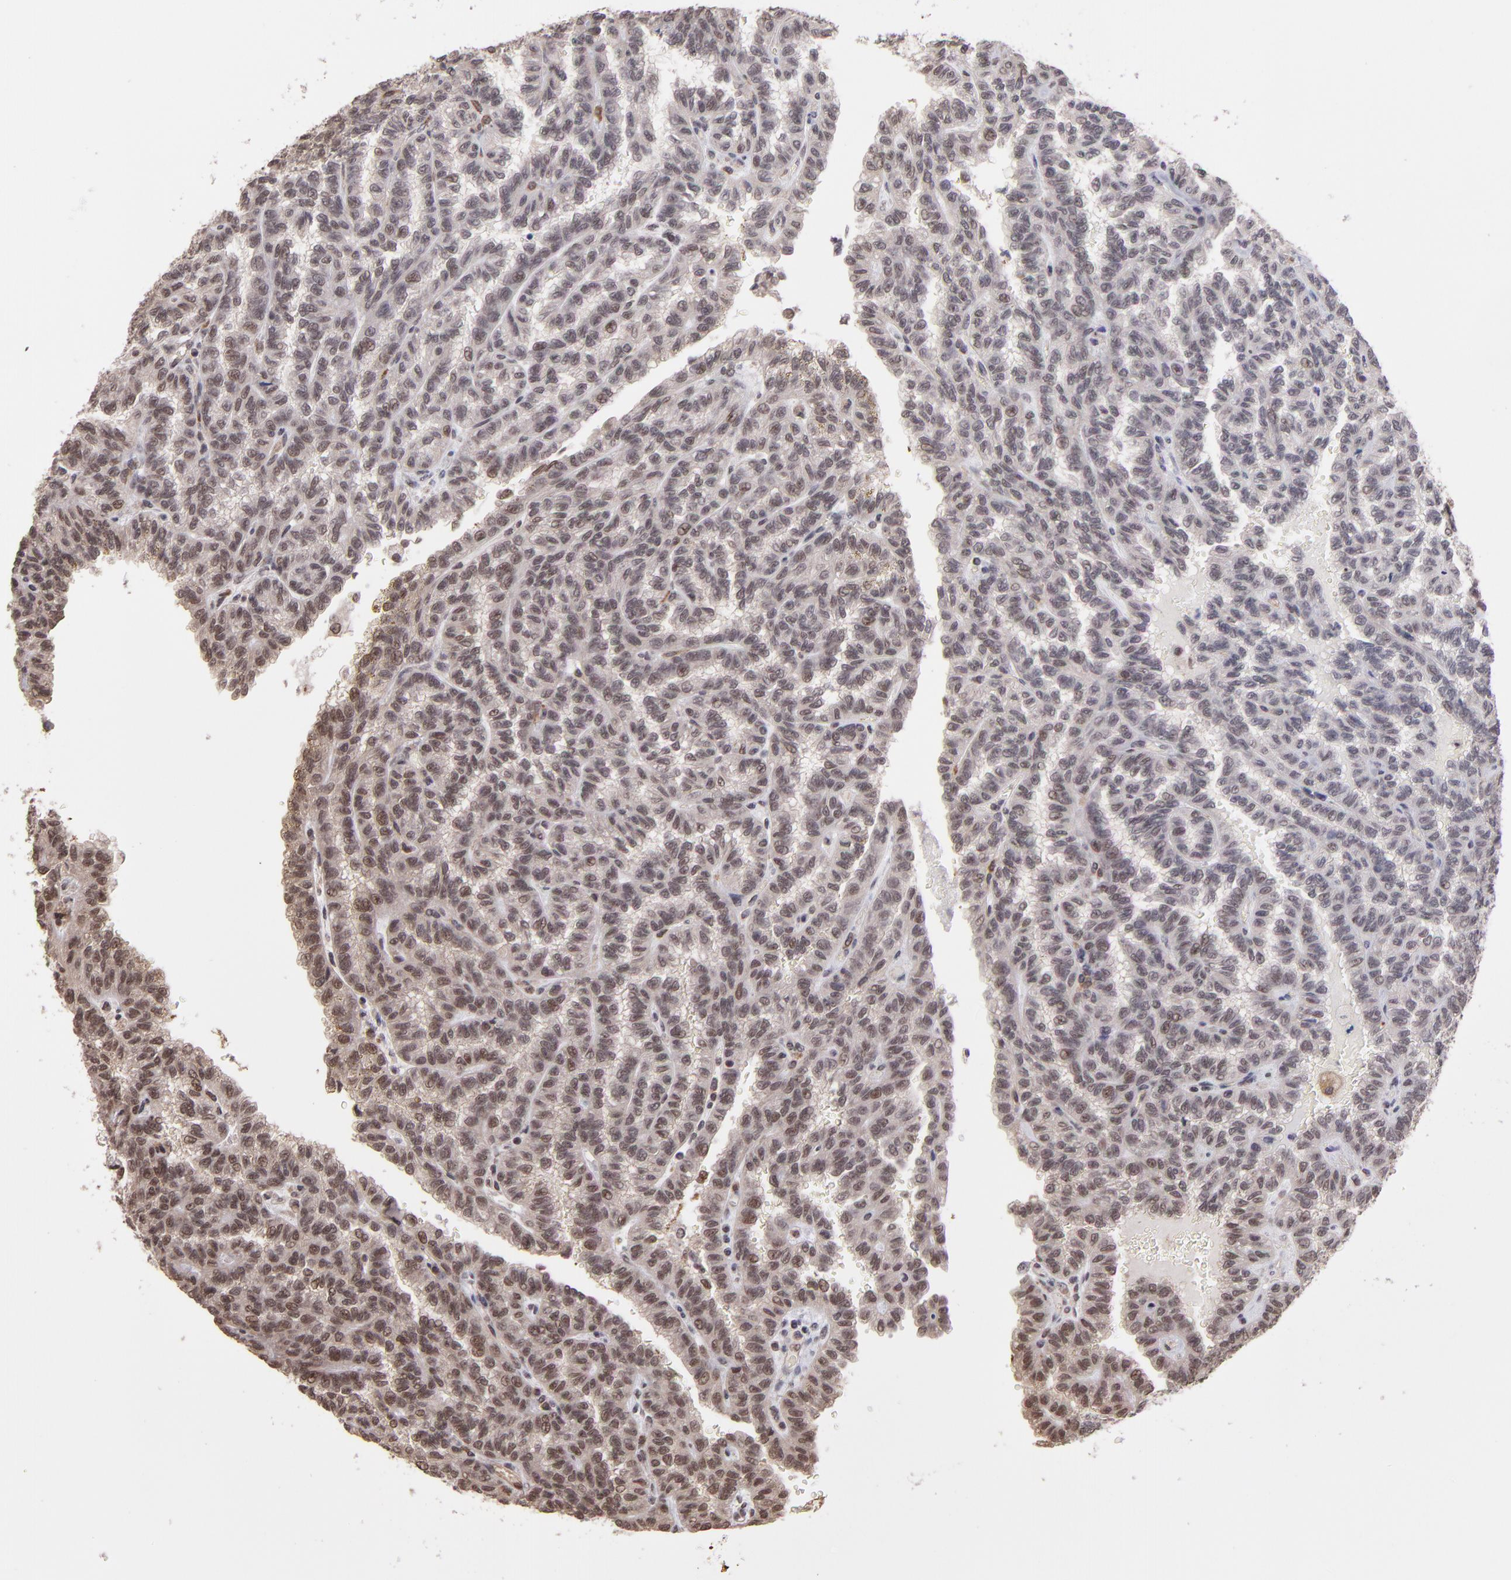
{"staining": {"intensity": "weak", "quantity": "<25%", "location": "nuclear"}, "tissue": "renal cancer", "cell_type": "Tumor cells", "image_type": "cancer", "snomed": [{"axis": "morphology", "description": "Inflammation, NOS"}, {"axis": "morphology", "description": "Adenocarcinoma, NOS"}, {"axis": "topography", "description": "Kidney"}], "caption": "DAB immunohistochemical staining of human renal adenocarcinoma demonstrates no significant expression in tumor cells. (Stains: DAB IHC with hematoxylin counter stain, Microscopy: brightfield microscopy at high magnification).", "gene": "TERF2", "patient": {"sex": "male", "age": 68}}